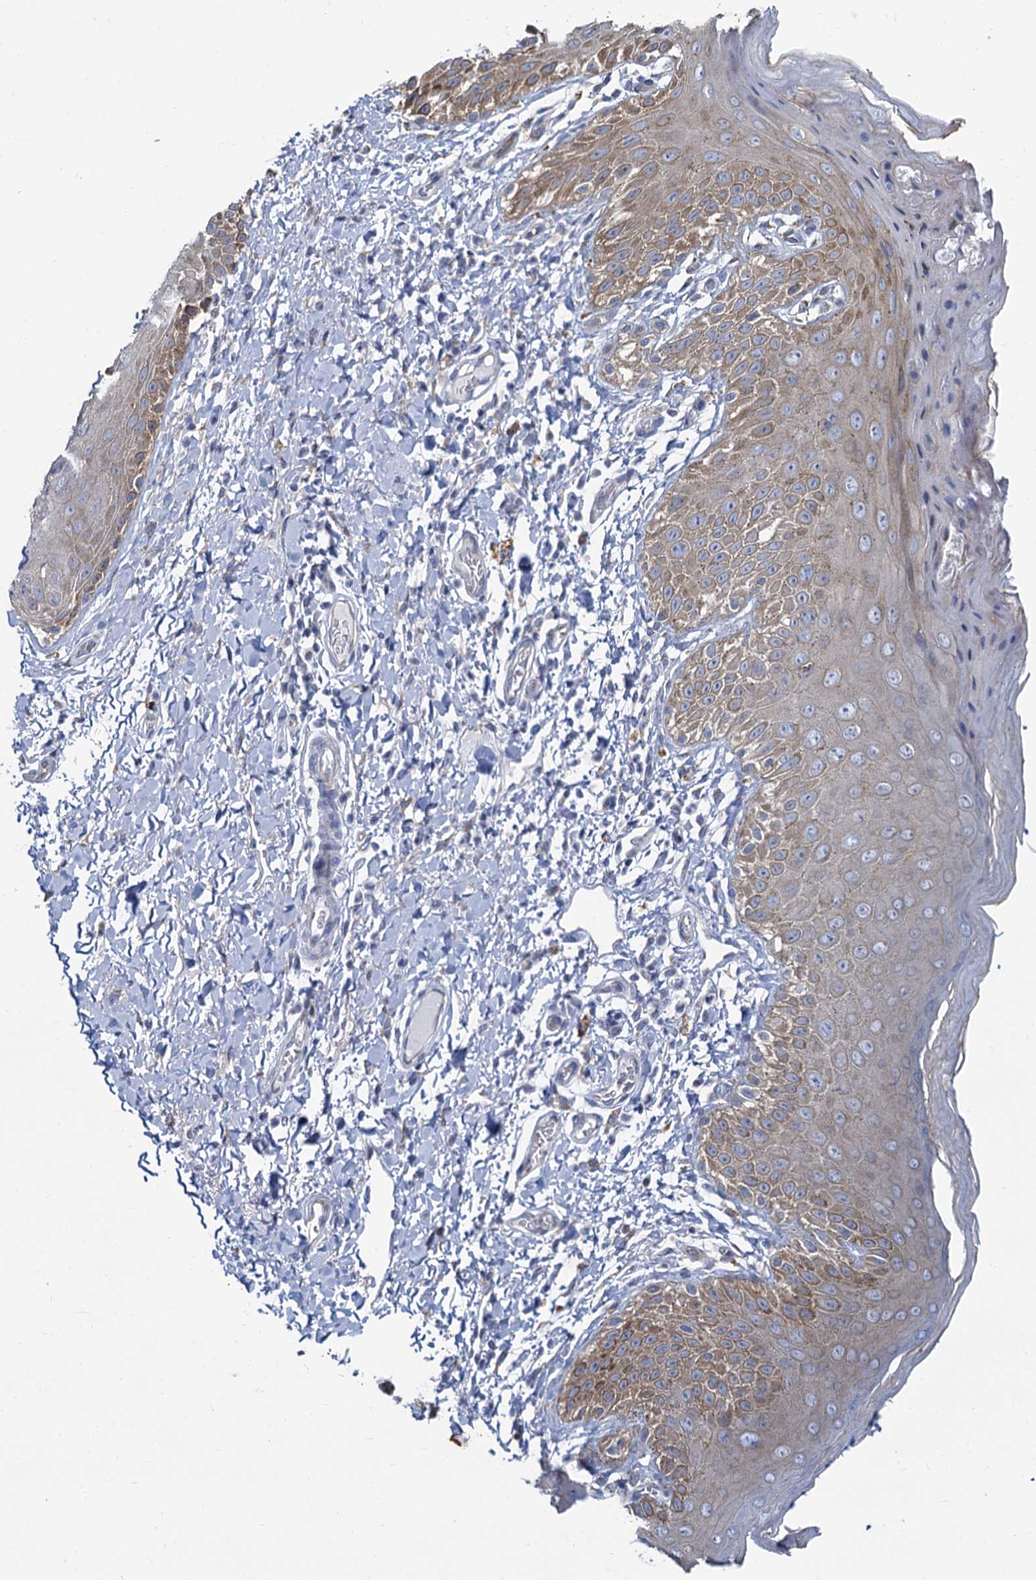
{"staining": {"intensity": "moderate", "quantity": "25%-75%", "location": "cytoplasmic/membranous"}, "tissue": "skin", "cell_type": "Epidermal cells", "image_type": "normal", "snomed": [{"axis": "morphology", "description": "Normal tissue, NOS"}, {"axis": "topography", "description": "Anal"}], "caption": "Moderate cytoplasmic/membranous expression for a protein is seen in approximately 25%-75% of epidermal cells of benign skin using immunohistochemistry (IHC).", "gene": "PRSS35", "patient": {"sex": "male", "age": 44}}